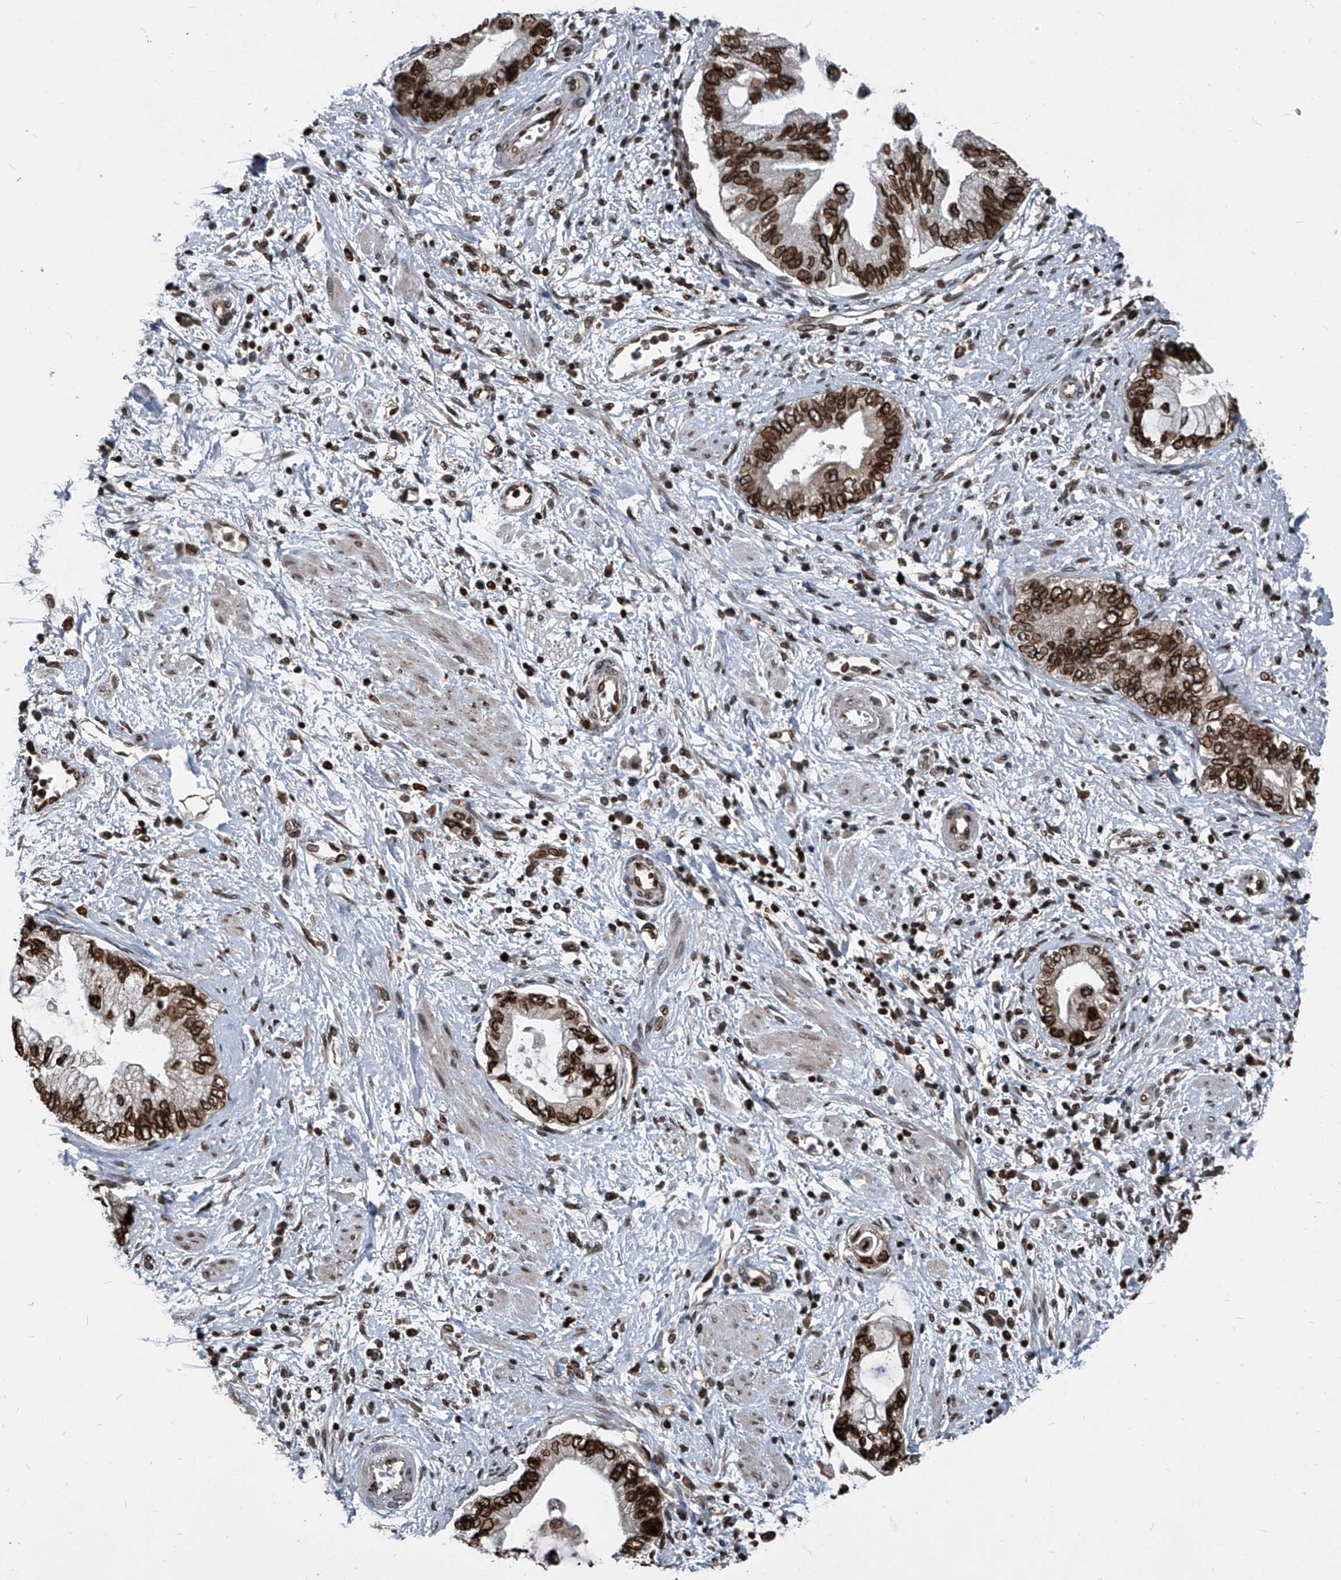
{"staining": {"intensity": "strong", "quantity": ">75%", "location": "cytoplasmic/membranous,nuclear"}, "tissue": "pancreatic cancer", "cell_type": "Tumor cells", "image_type": "cancer", "snomed": [{"axis": "morphology", "description": "Adenocarcinoma, NOS"}, {"axis": "topography", "description": "Pancreas"}], "caption": "Immunohistochemical staining of adenocarcinoma (pancreatic) demonstrates high levels of strong cytoplasmic/membranous and nuclear protein expression in about >75% of tumor cells.", "gene": "PHF20", "patient": {"sex": "female", "age": 73}}